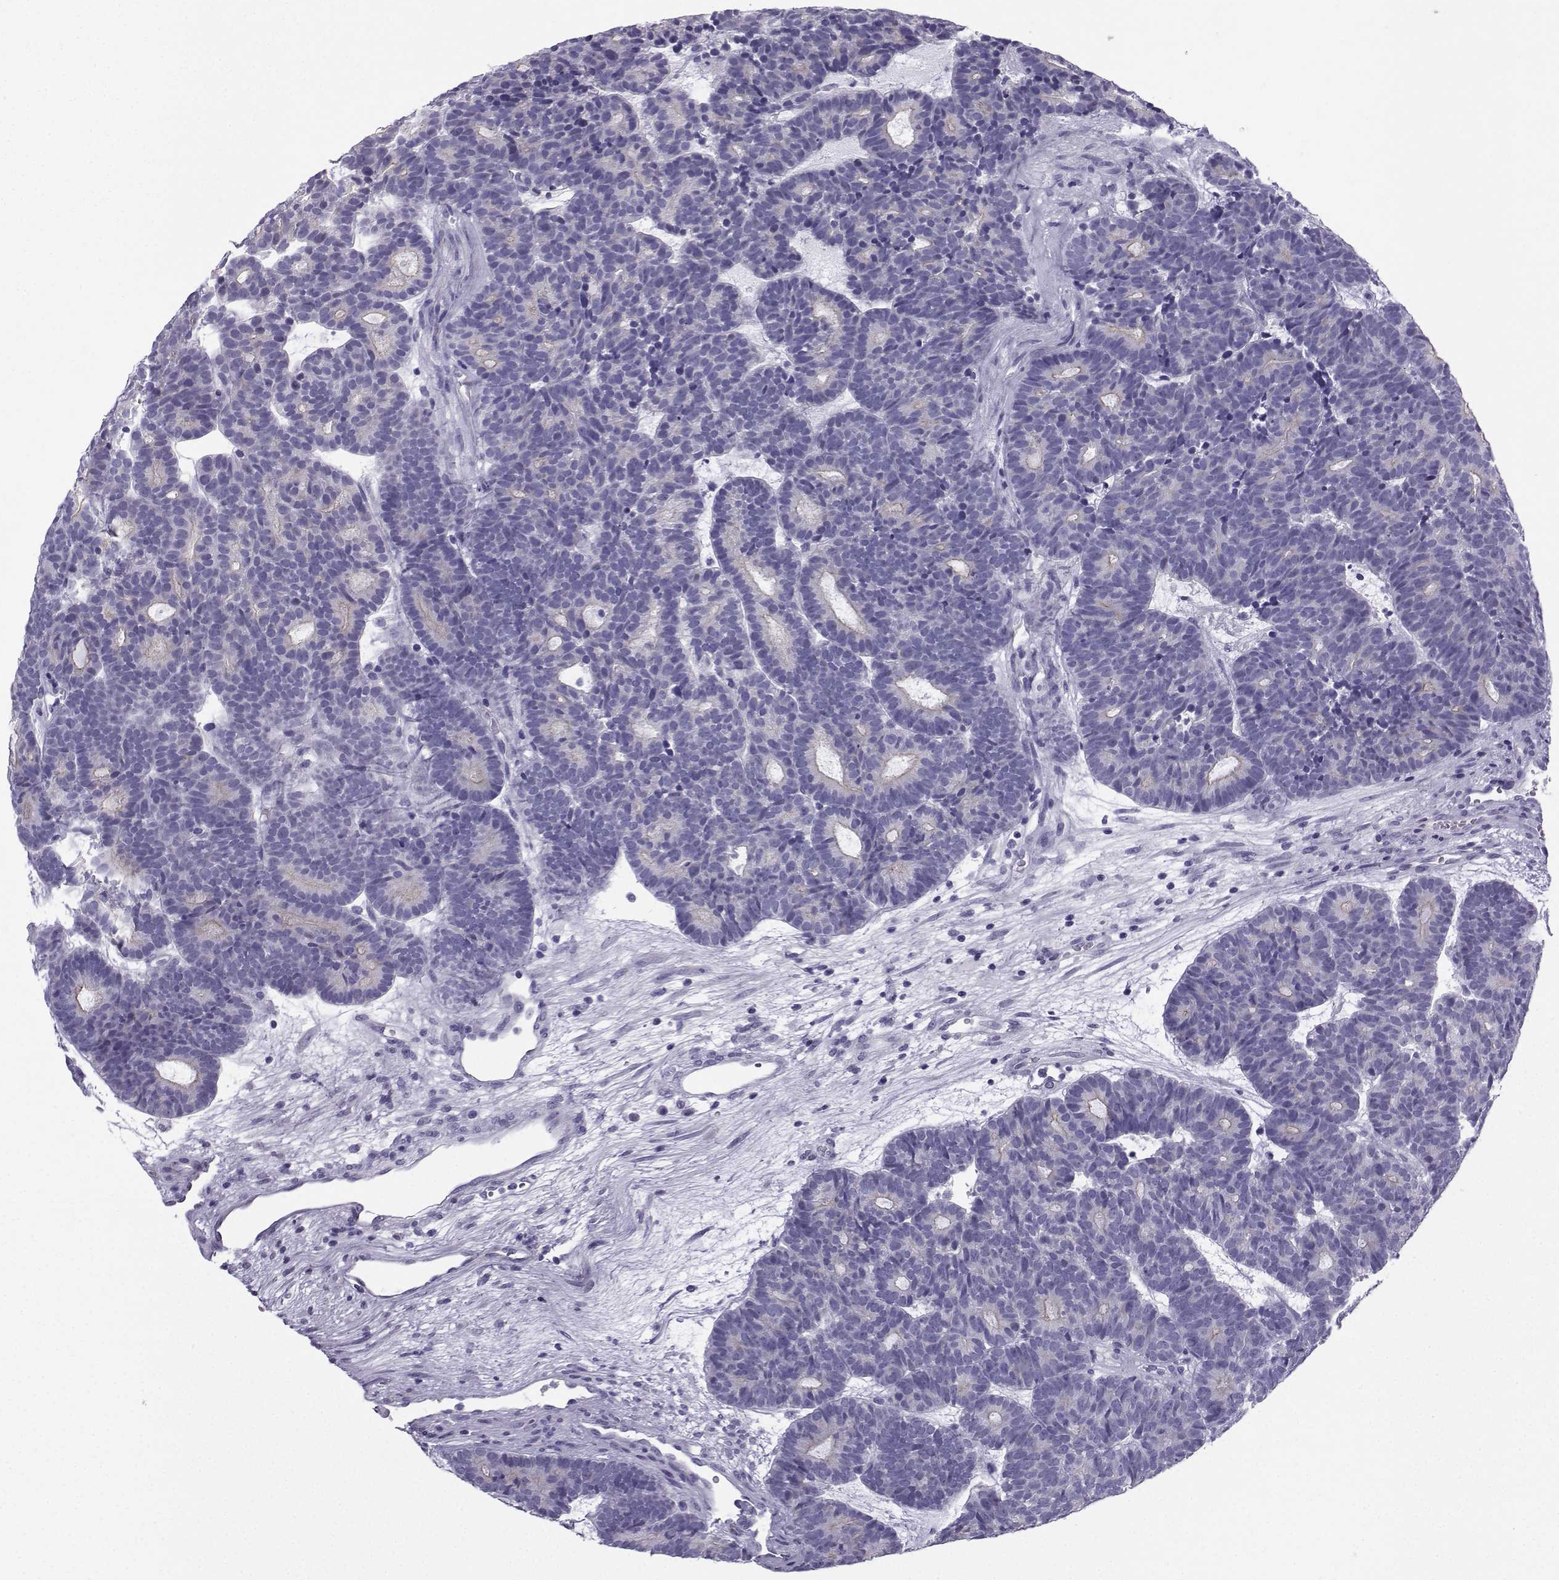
{"staining": {"intensity": "negative", "quantity": "none", "location": "none"}, "tissue": "head and neck cancer", "cell_type": "Tumor cells", "image_type": "cancer", "snomed": [{"axis": "morphology", "description": "Adenocarcinoma, NOS"}, {"axis": "topography", "description": "Head-Neck"}], "caption": "Tumor cells are negative for brown protein staining in head and neck cancer.", "gene": "ZBTB8B", "patient": {"sex": "female", "age": 81}}